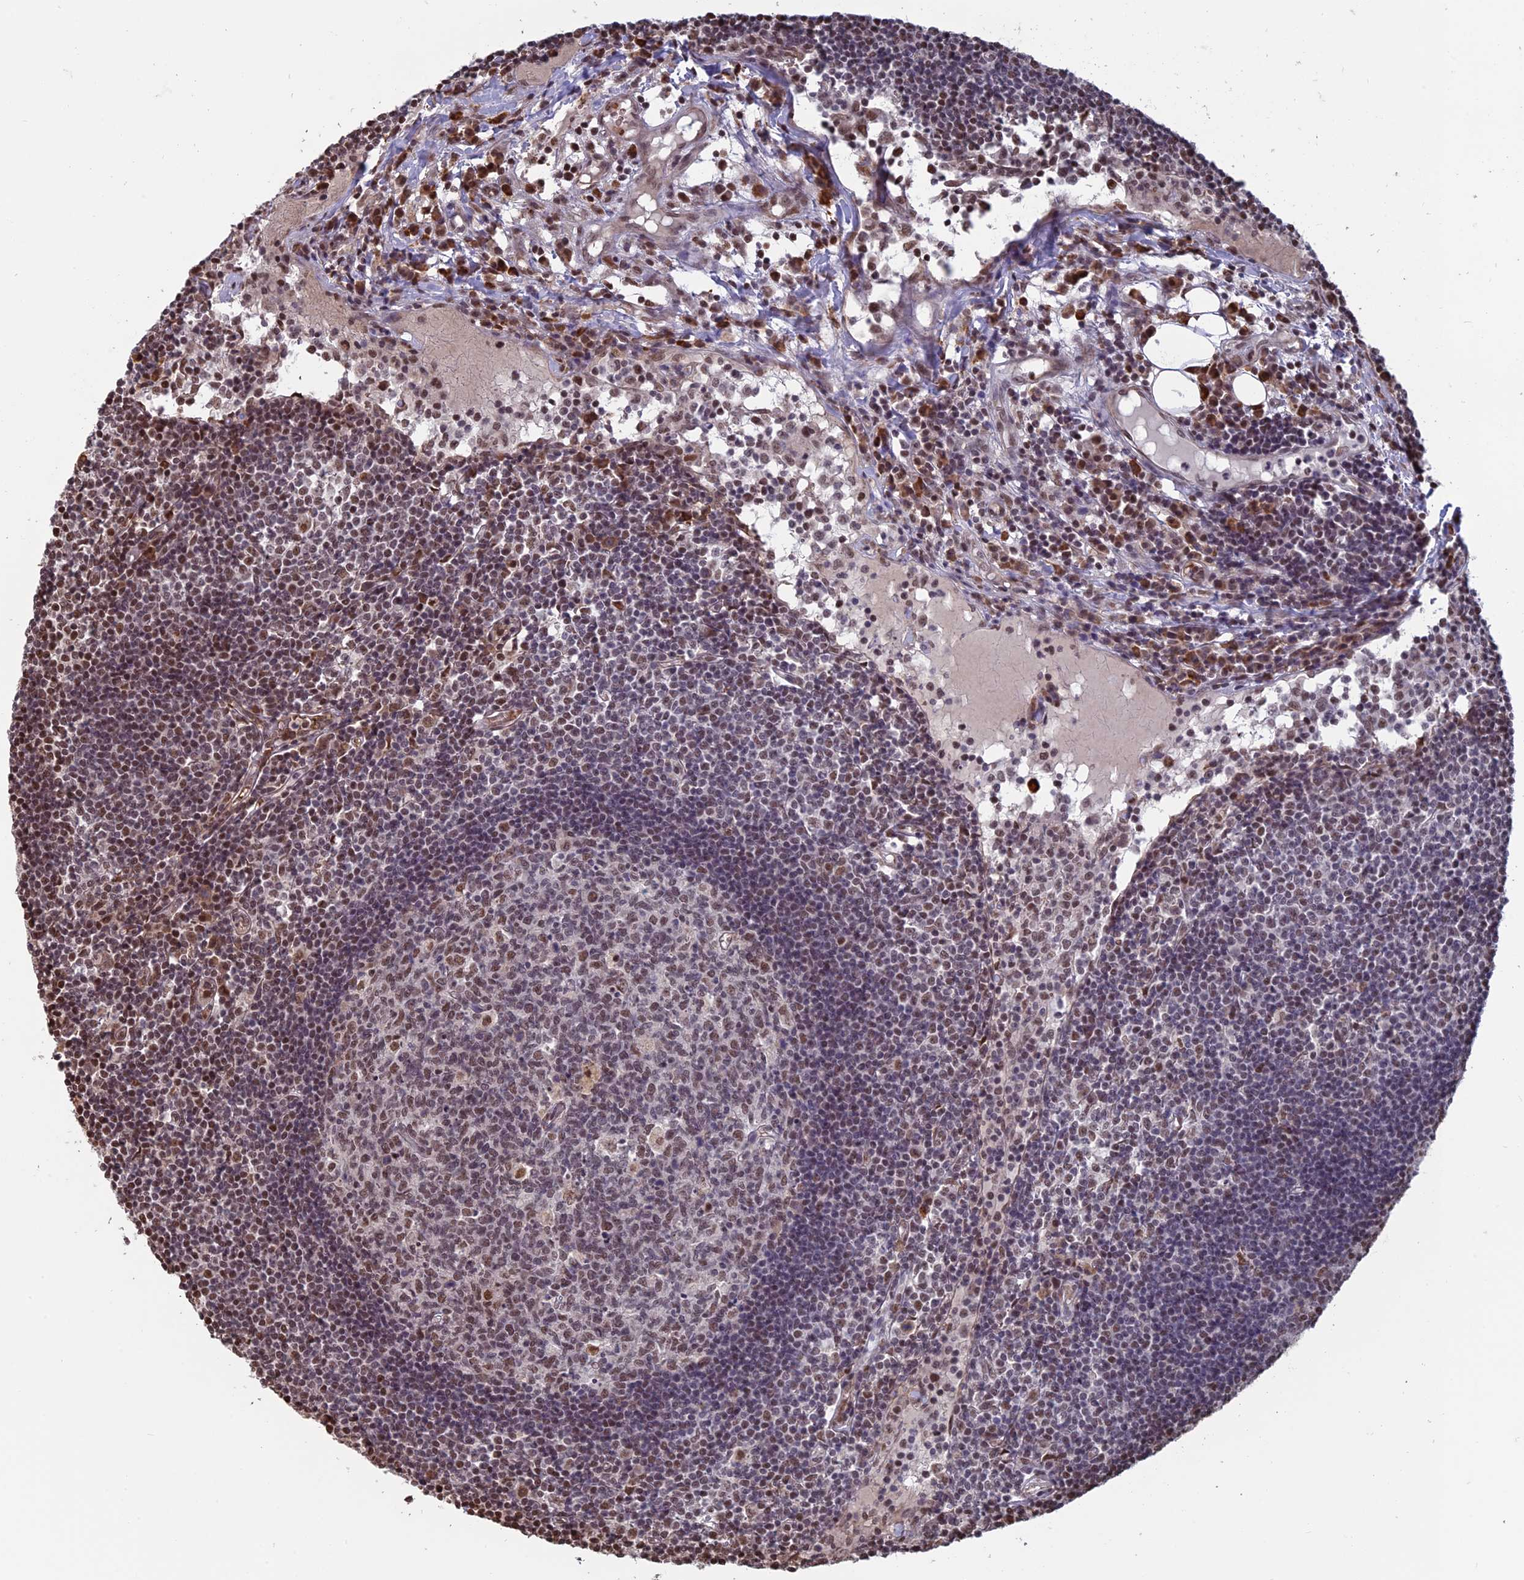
{"staining": {"intensity": "moderate", "quantity": "25%-75%", "location": "nuclear"}, "tissue": "lymph node", "cell_type": "Germinal center cells", "image_type": "normal", "snomed": [{"axis": "morphology", "description": "Normal tissue, NOS"}, {"axis": "topography", "description": "Lymph node"}], "caption": "High-power microscopy captured an IHC micrograph of normal lymph node, revealing moderate nuclear expression in about 25%-75% of germinal center cells.", "gene": "MFAP1", "patient": {"sex": "female", "age": 55}}